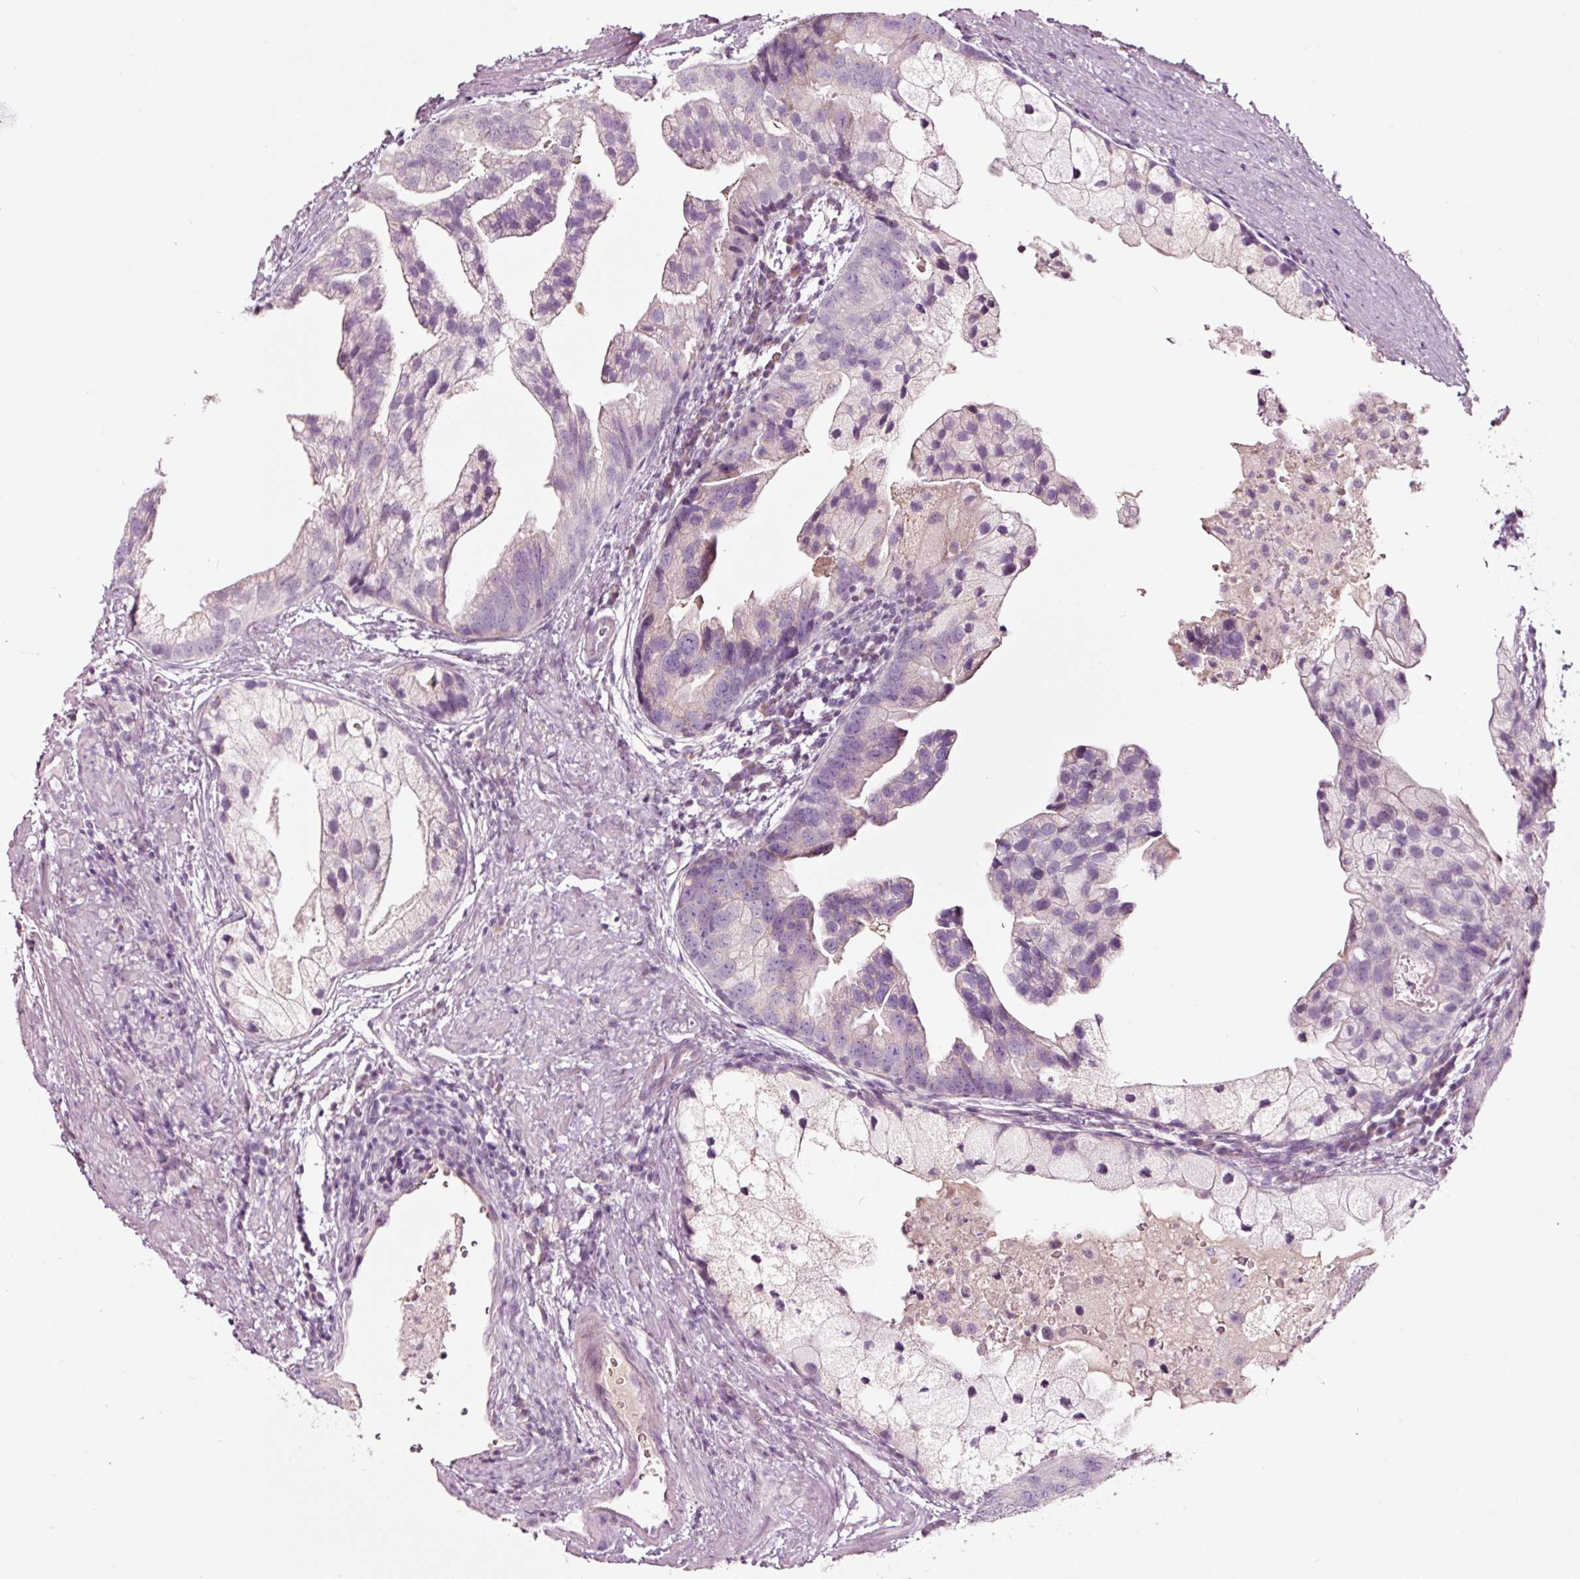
{"staining": {"intensity": "weak", "quantity": "<25%", "location": "cytoplasmic/membranous"}, "tissue": "prostate cancer", "cell_type": "Tumor cells", "image_type": "cancer", "snomed": [{"axis": "morphology", "description": "Adenocarcinoma, High grade"}, {"axis": "topography", "description": "Prostate"}], "caption": "Immunohistochemistry of adenocarcinoma (high-grade) (prostate) reveals no expression in tumor cells.", "gene": "LDHAL6B", "patient": {"sex": "male", "age": 62}}